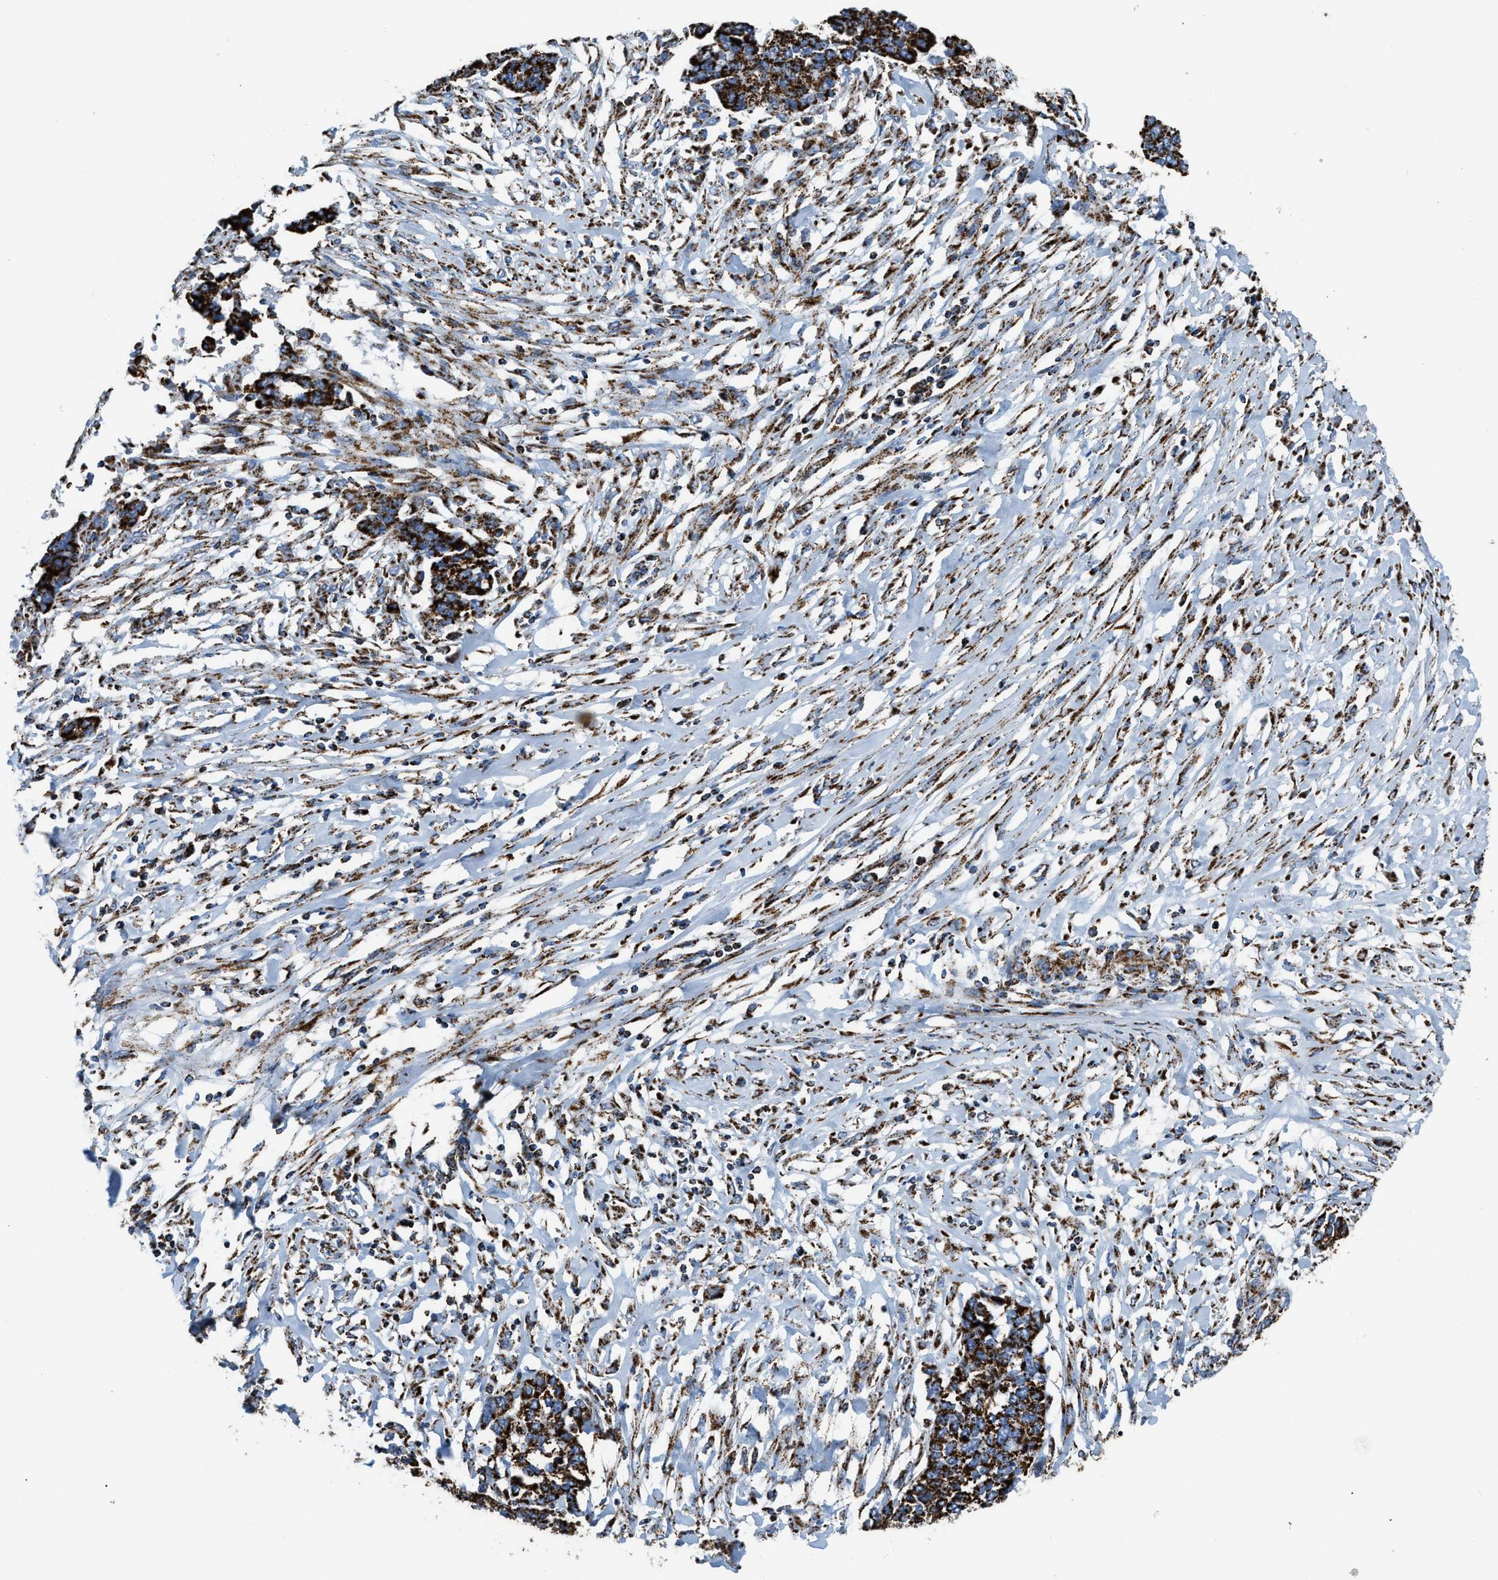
{"staining": {"intensity": "strong", "quantity": ">75%", "location": "cytoplasmic/membranous"}, "tissue": "ovarian cancer", "cell_type": "Tumor cells", "image_type": "cancer", "snomed": [{"axis": "morphology", "description": "Cystadenocarcinoma, serous, NOS"}, {"axis": "topography", "description": "Ovary"}], "caption": "IHC micrograph of neoplastic tissue: human serous cystadenocarcinoma (ovarian) stained using immunohistochemistry demonstrates high levels of strong protein expression localized specifically in the cytoplasmic/membranous of tumor cells, appearing as a cytoplasmic/membranous brown color.", "gene": "ETFB", "patient": {"sex": "female", "age": 44}}